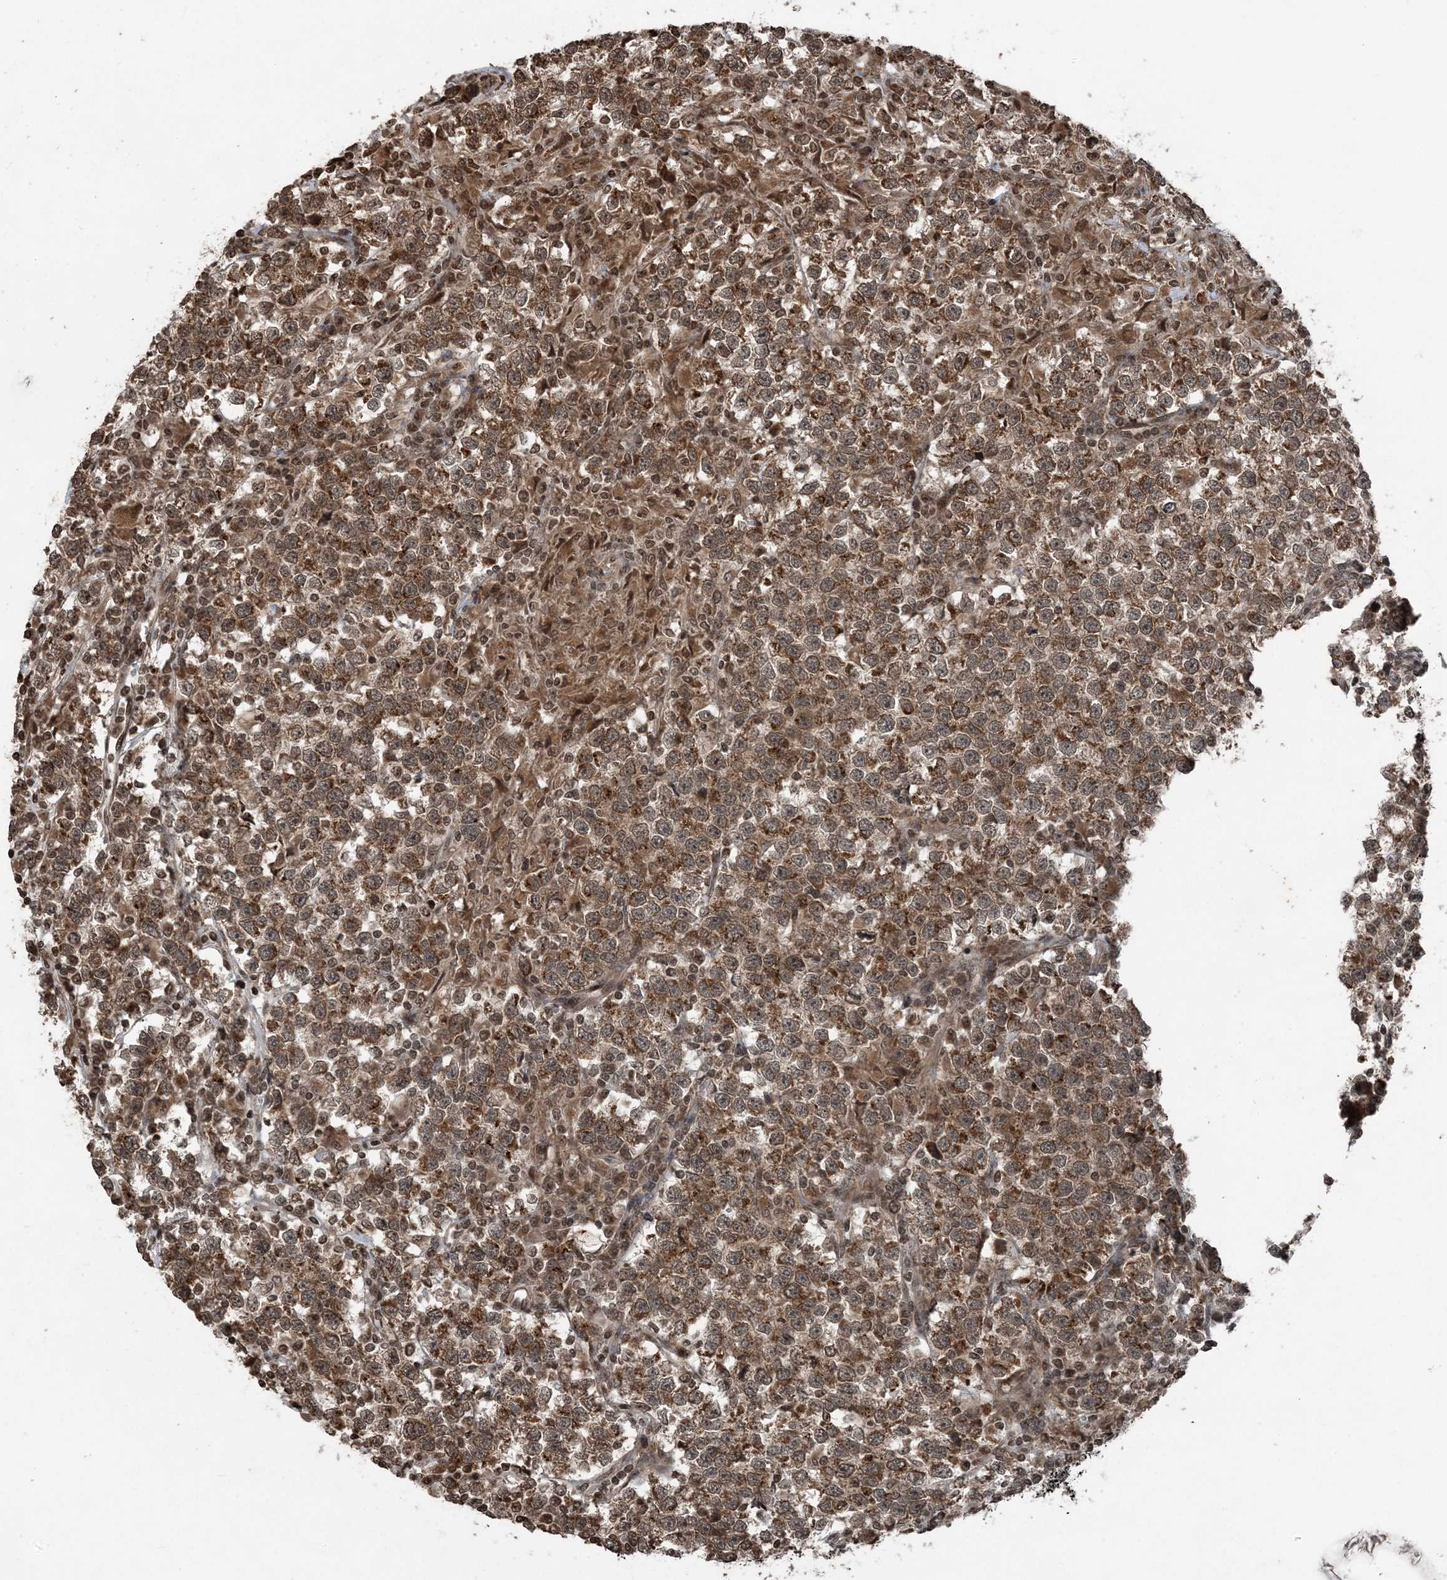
{"staining": {"intensity": "moderate", "quantity": ">75%", "location": "cytoplasmic/membranous,nuclear"}, "tissue": "testis cancer", "cell_type": "Tumor cells", "image_type": "cancer", "snomed": [{"axis": "morphology", "description": "Normal tissue, NOS"}, {"axis": "morphology", "description": "Seminoma, NOS"}, {"axis": "topography", "description": "Testis"}], "caption": "Human seminoma (testis) stained with a brown dye exhibits moderate cytoplasmic/membranous and nuclear positive staining in about >75% of tumor cells.", "gene": "ZFAND2B", "patient": {"sex": "male", "age": 43}}